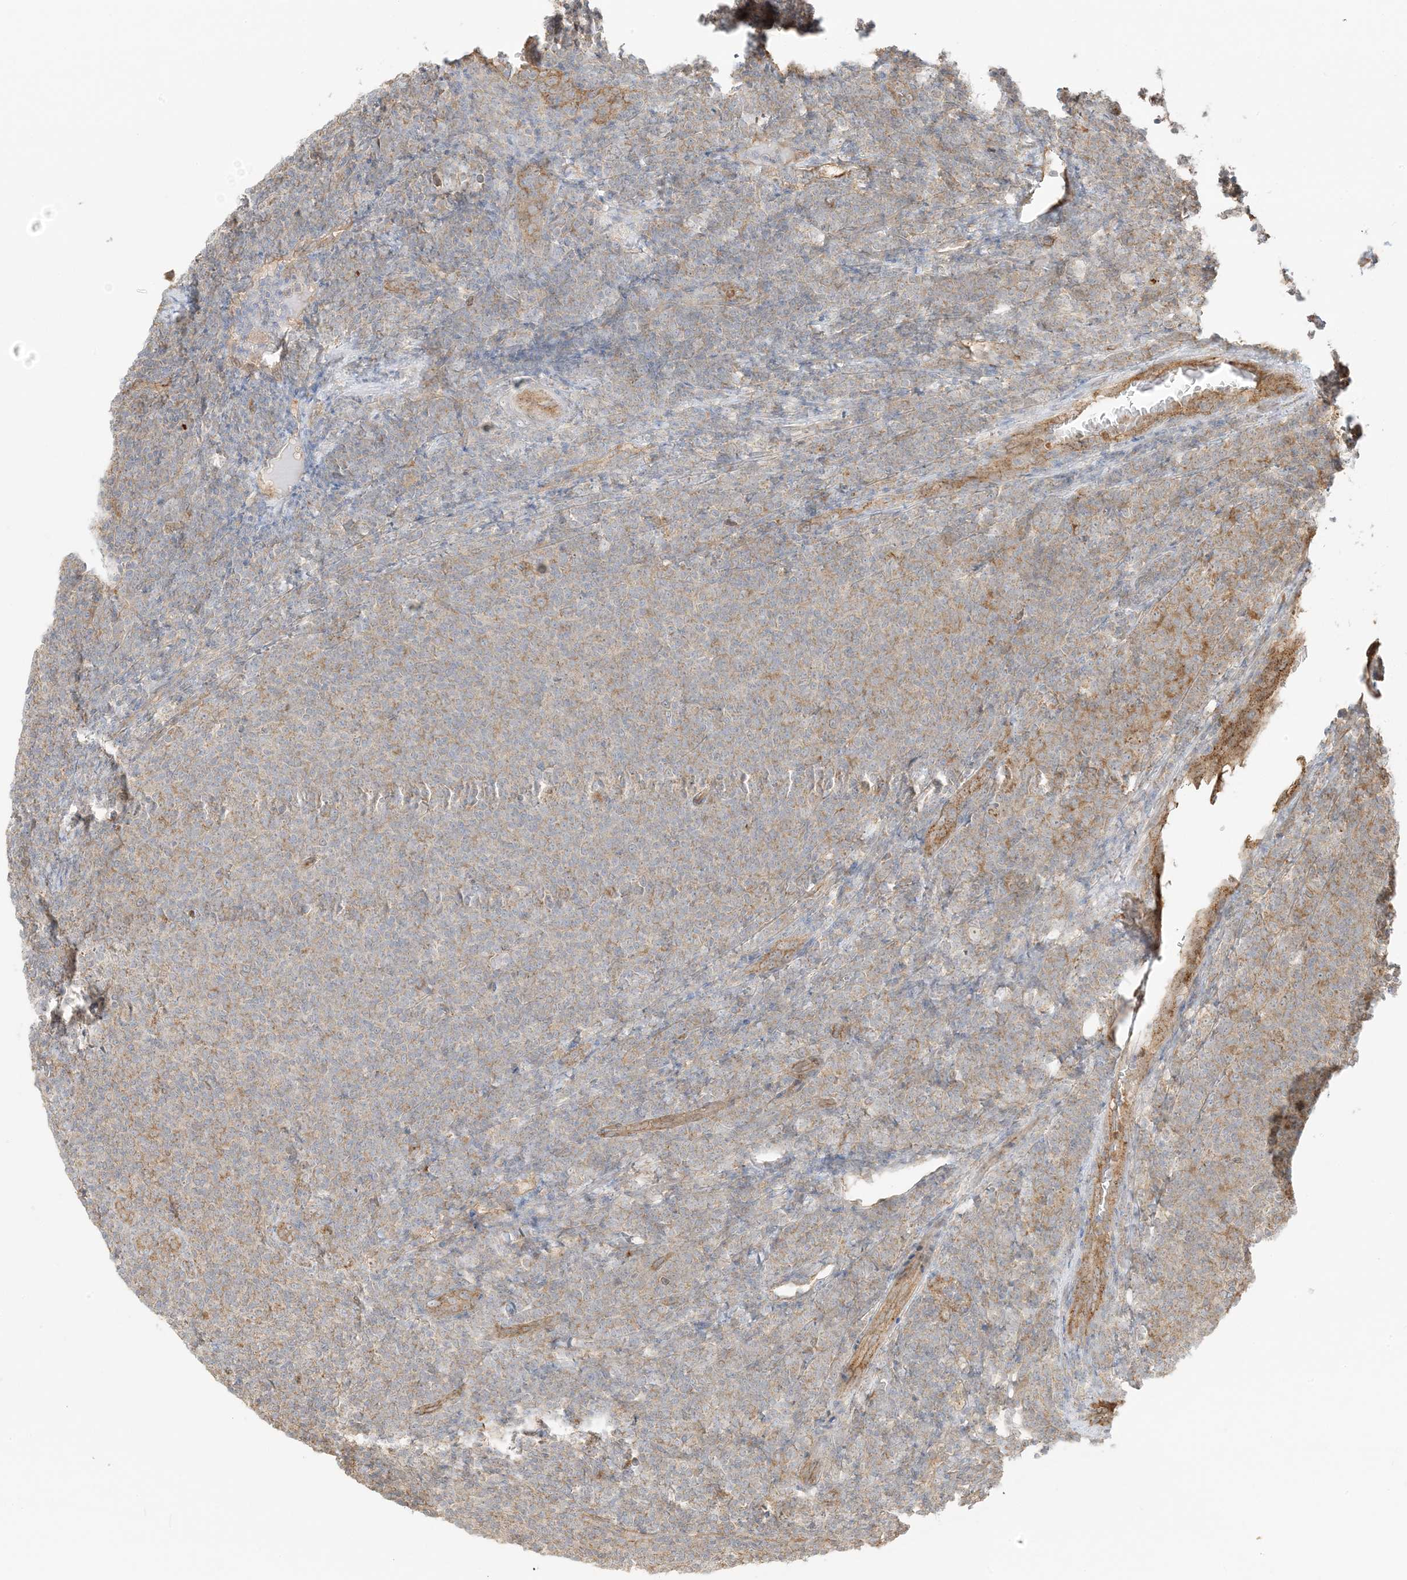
{"staining": {"intensity": "weak", "quantity": "<25%", "location": "cytoplasmic/membranous"}, "tissue": "lymphoma", "cell_type": "Tumor cells", "image_type": "cancer", "snomed": [{"axis": "morphology", "description": "Malignant lymphoma, non-Hodgkin's type, Low grade"}, {"axis": "topography", "description": "Lymph node"}], "caption": "Tumor cells show no significant protein expression in lymphoma.", "gene": "UBAP2L", "patient": {"sex": "male", "age": 66}}